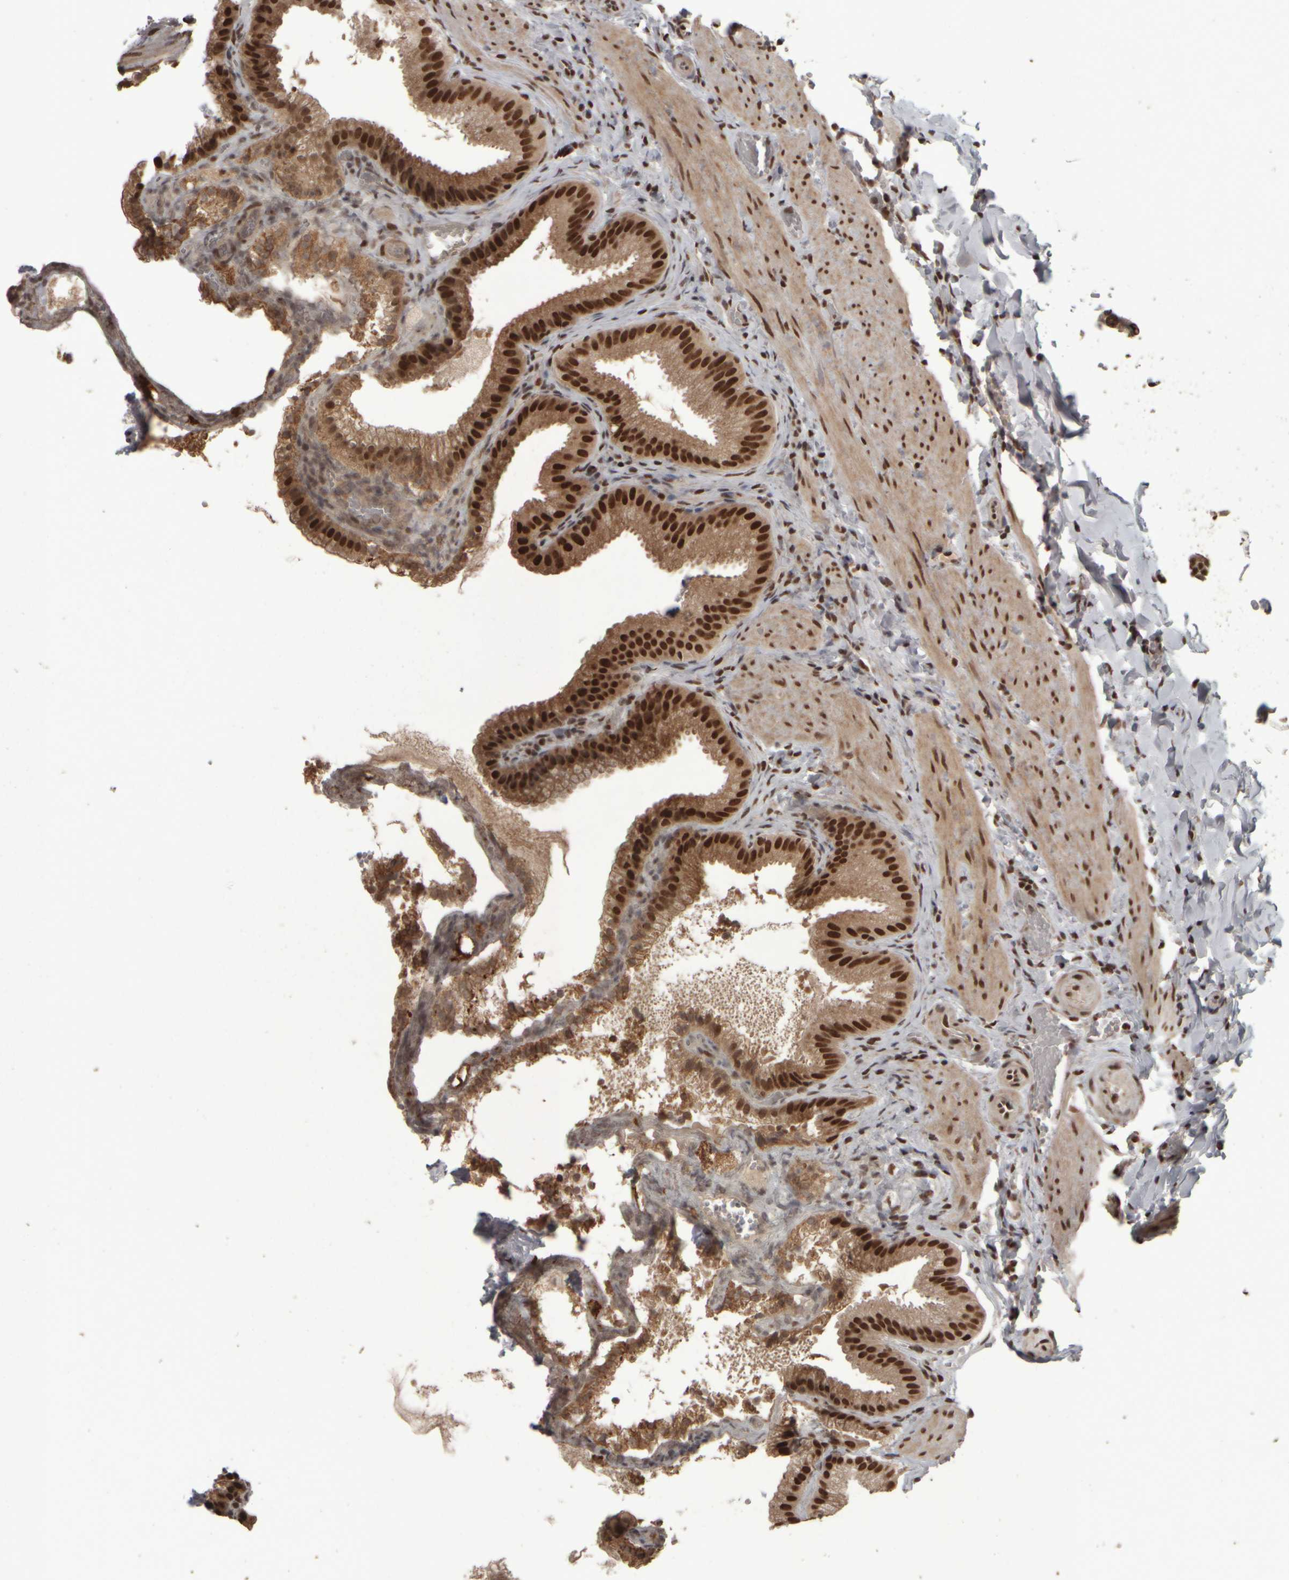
{"staining": {"intensity": "strong", "quantity": ">75%", "location": "nuclear"}, "tissue": "gallbladder", "cell_type": "Glandular cells", "image_type": "normal", "snomed": [{"axis": "morphology", "description": "Normal tissue, NOS"}, {"axis": "topography", "description": "Gallbladder"}], "caption": "Protein staining reveals strong nuclear expression in approximately >75% of glandular cells in unremarkable gallbladder.", "gene": "ZFHX4", "patient": {"sex": "male", "age": 38}}